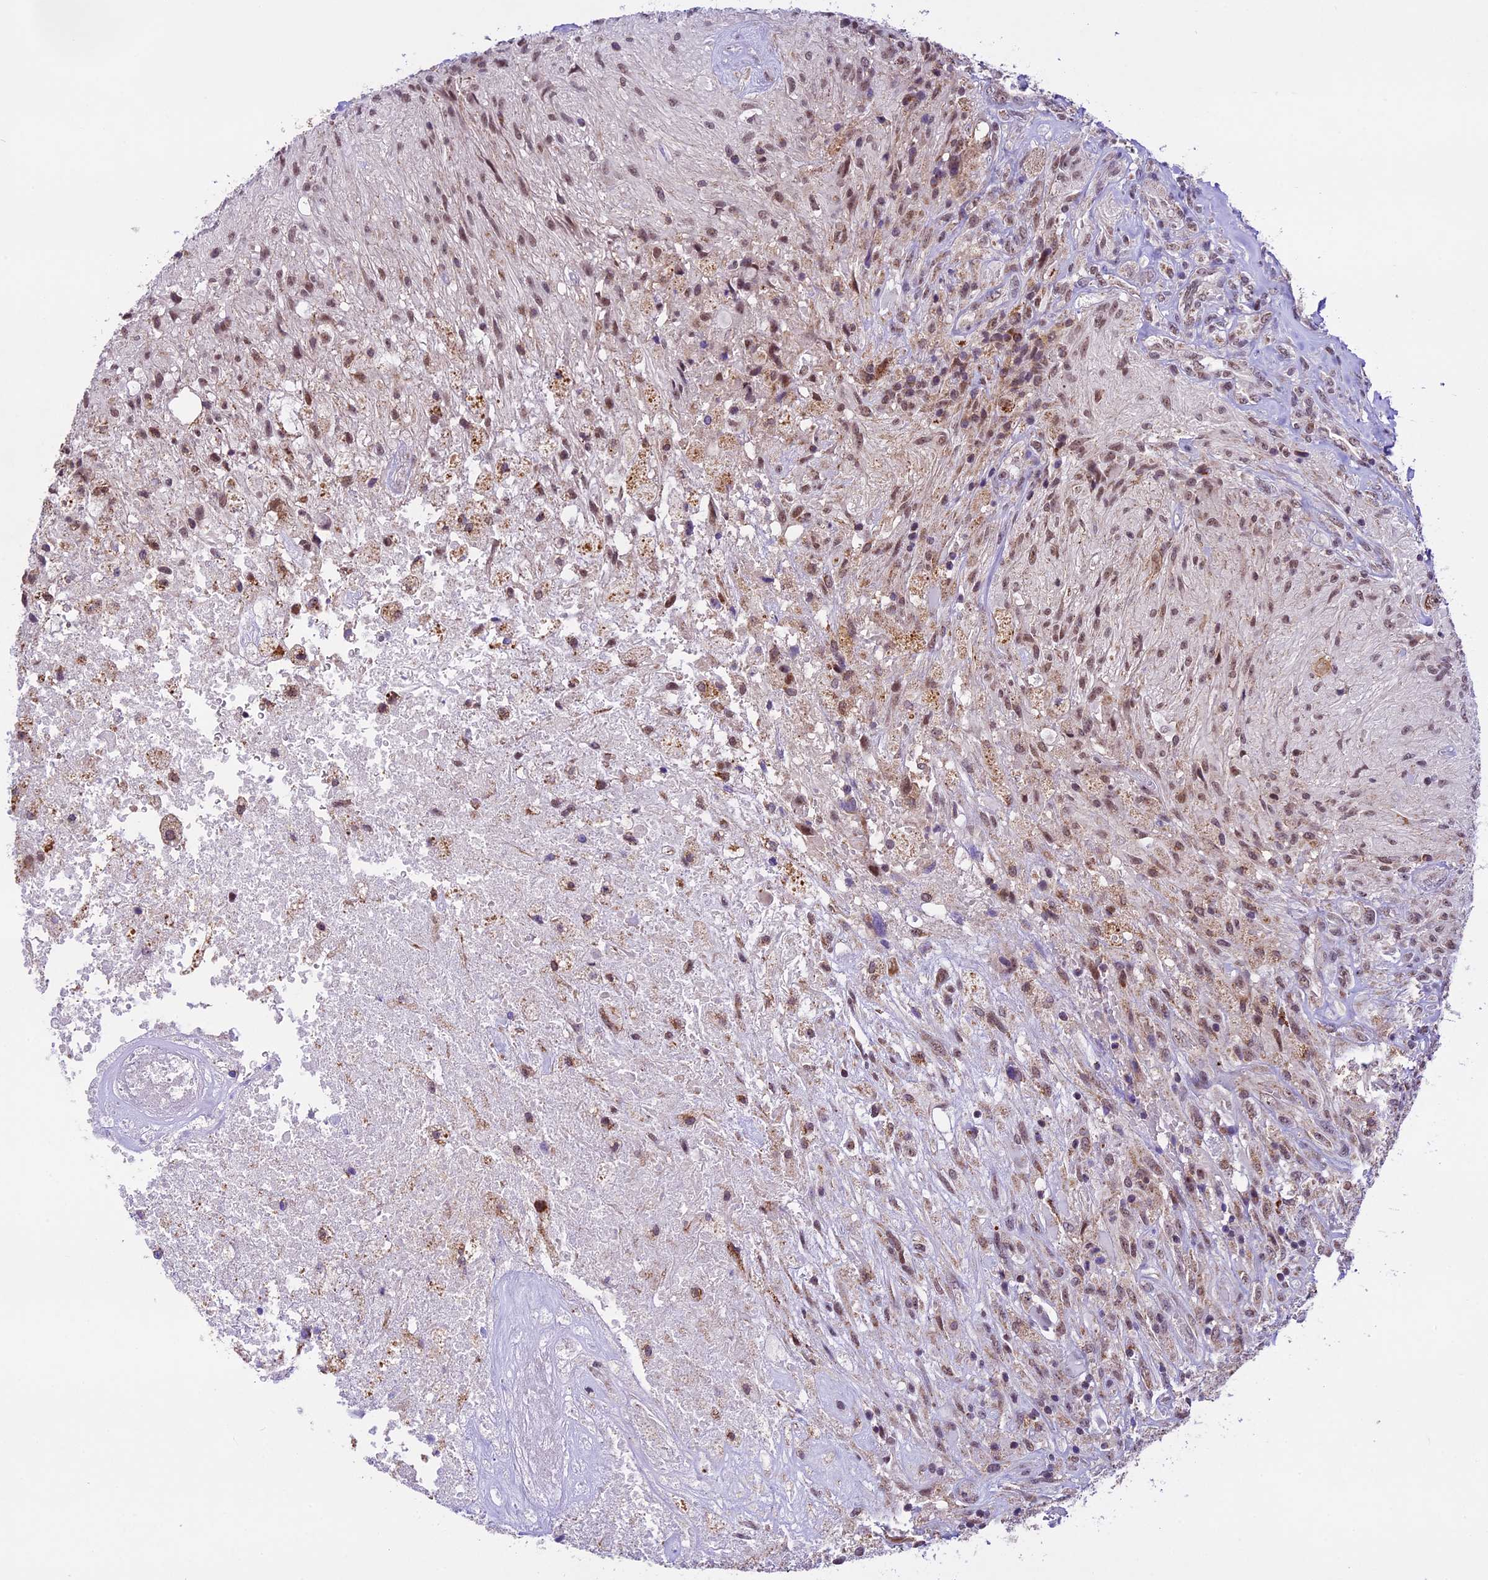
{"staining": {"intensity": "moderate", "quantity": "25%-75%", "location": "nuclear"}, "tissue": "glioma", "cell_type": "Tumor cells", "image_type": "cancer", "snomed": [{"axis": "morphology", "description": "Glioma, malignant, High grade"}, {"axis": "topography", "description": "Brain"}], "caption": "Moderate nuclear staining is appreciated in approximately 25%-75% of tumor cells in malignant high-grade glioma. (DAB = brown stain, brightfield microscopy at high magnification).", "gene": "CARS2", "patient": {"sex": "male", "age": 56}}